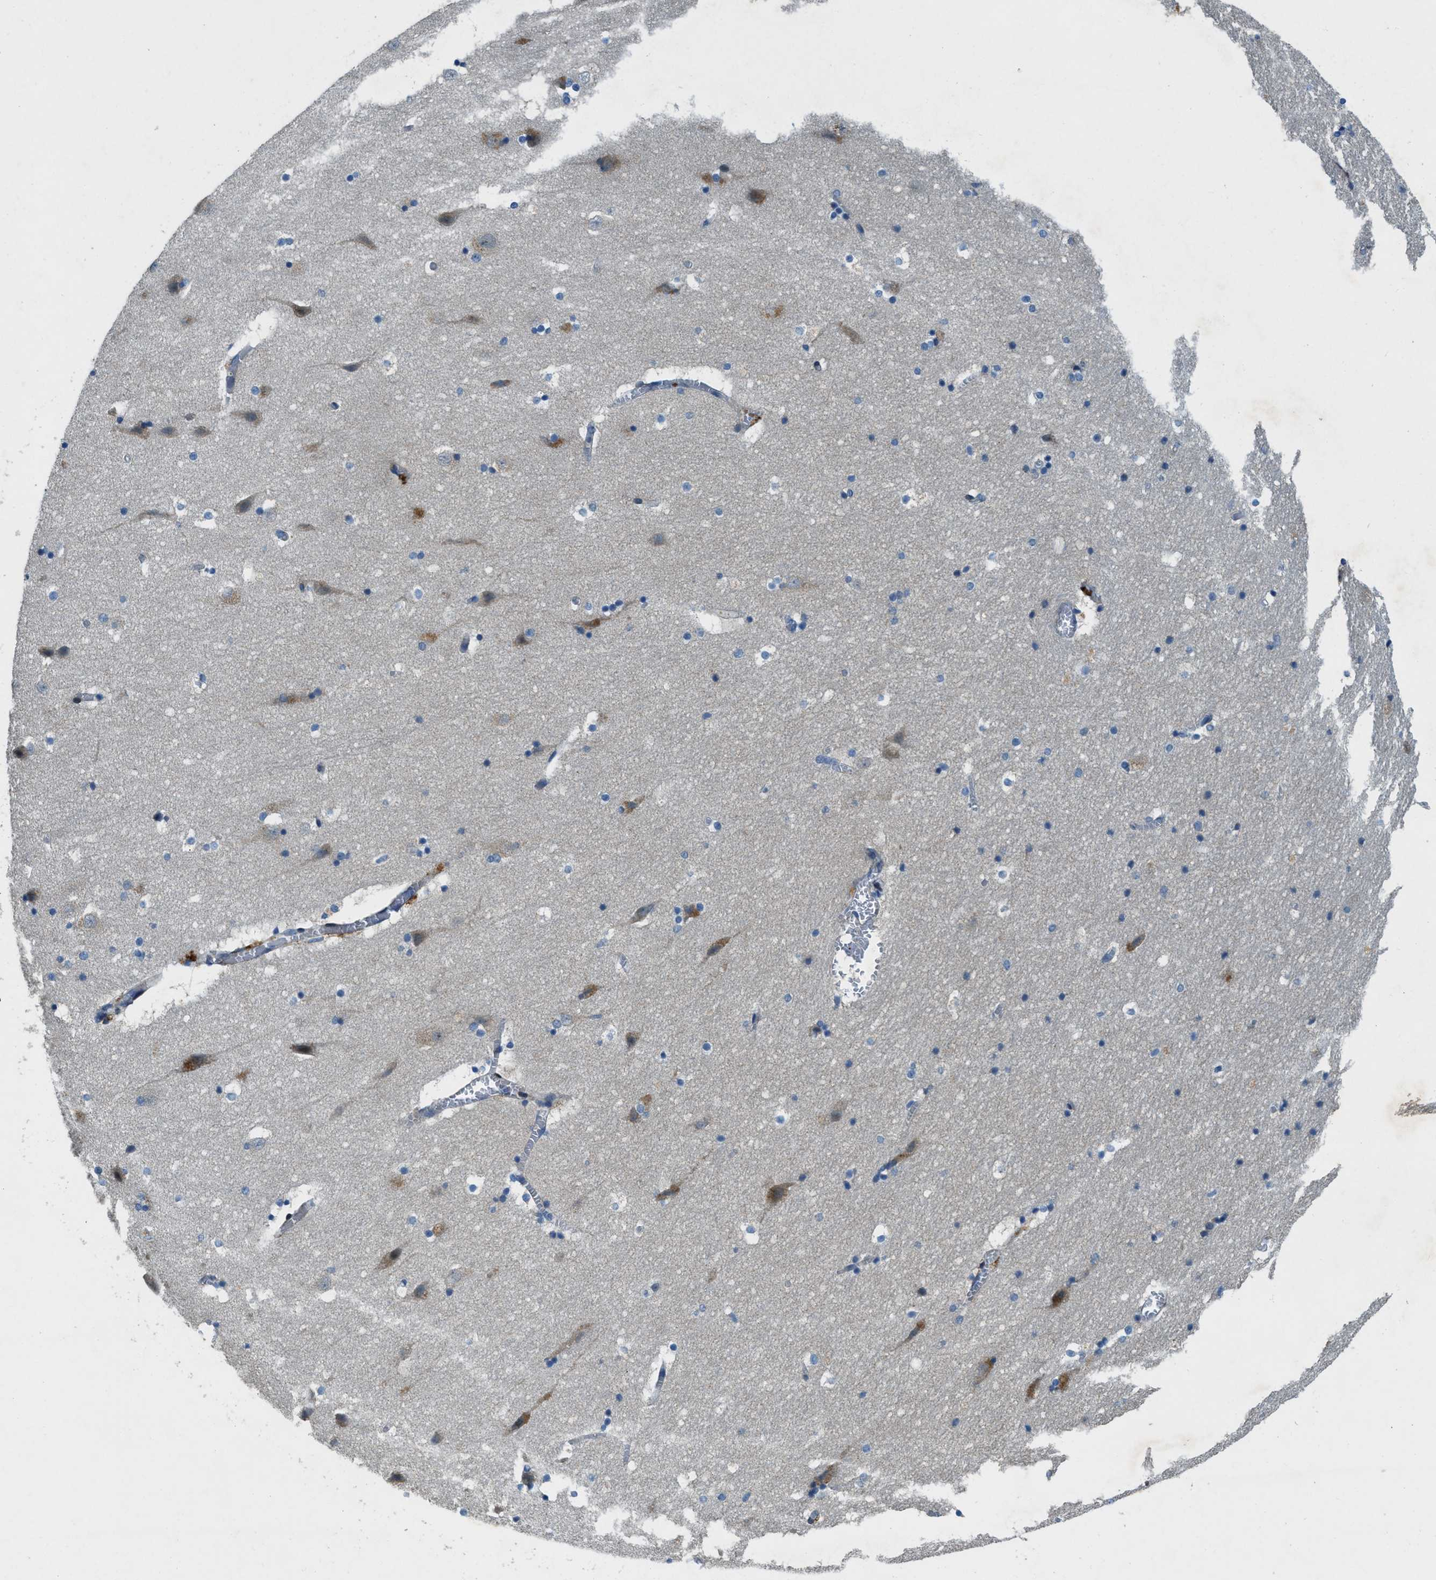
{"staining": {"intensity": "moderate", "quantity": "<25%", "location": "cytoplasmic/membranous"}, "tissue": "hippocampus", "cell_type": "Glial cells", "image_type": "normal", "snomed": [{"axis": "morphology", "description": "Normal tissue, NOS"}, {"axis": "topography", "description": "Hippocampus"}], "caption": "IHC histopathology image of benign hippocampus: hippocampus stained using immunohistochemistry (IHC) reveals low levels of moderate protein expression localized specifically in the cytoplasmic/membranous of glial cells, appearing as a cytoplasmic/membranous brown color.", "gene": "SNX14", "patient": {"sex": "male", "age": 45}}